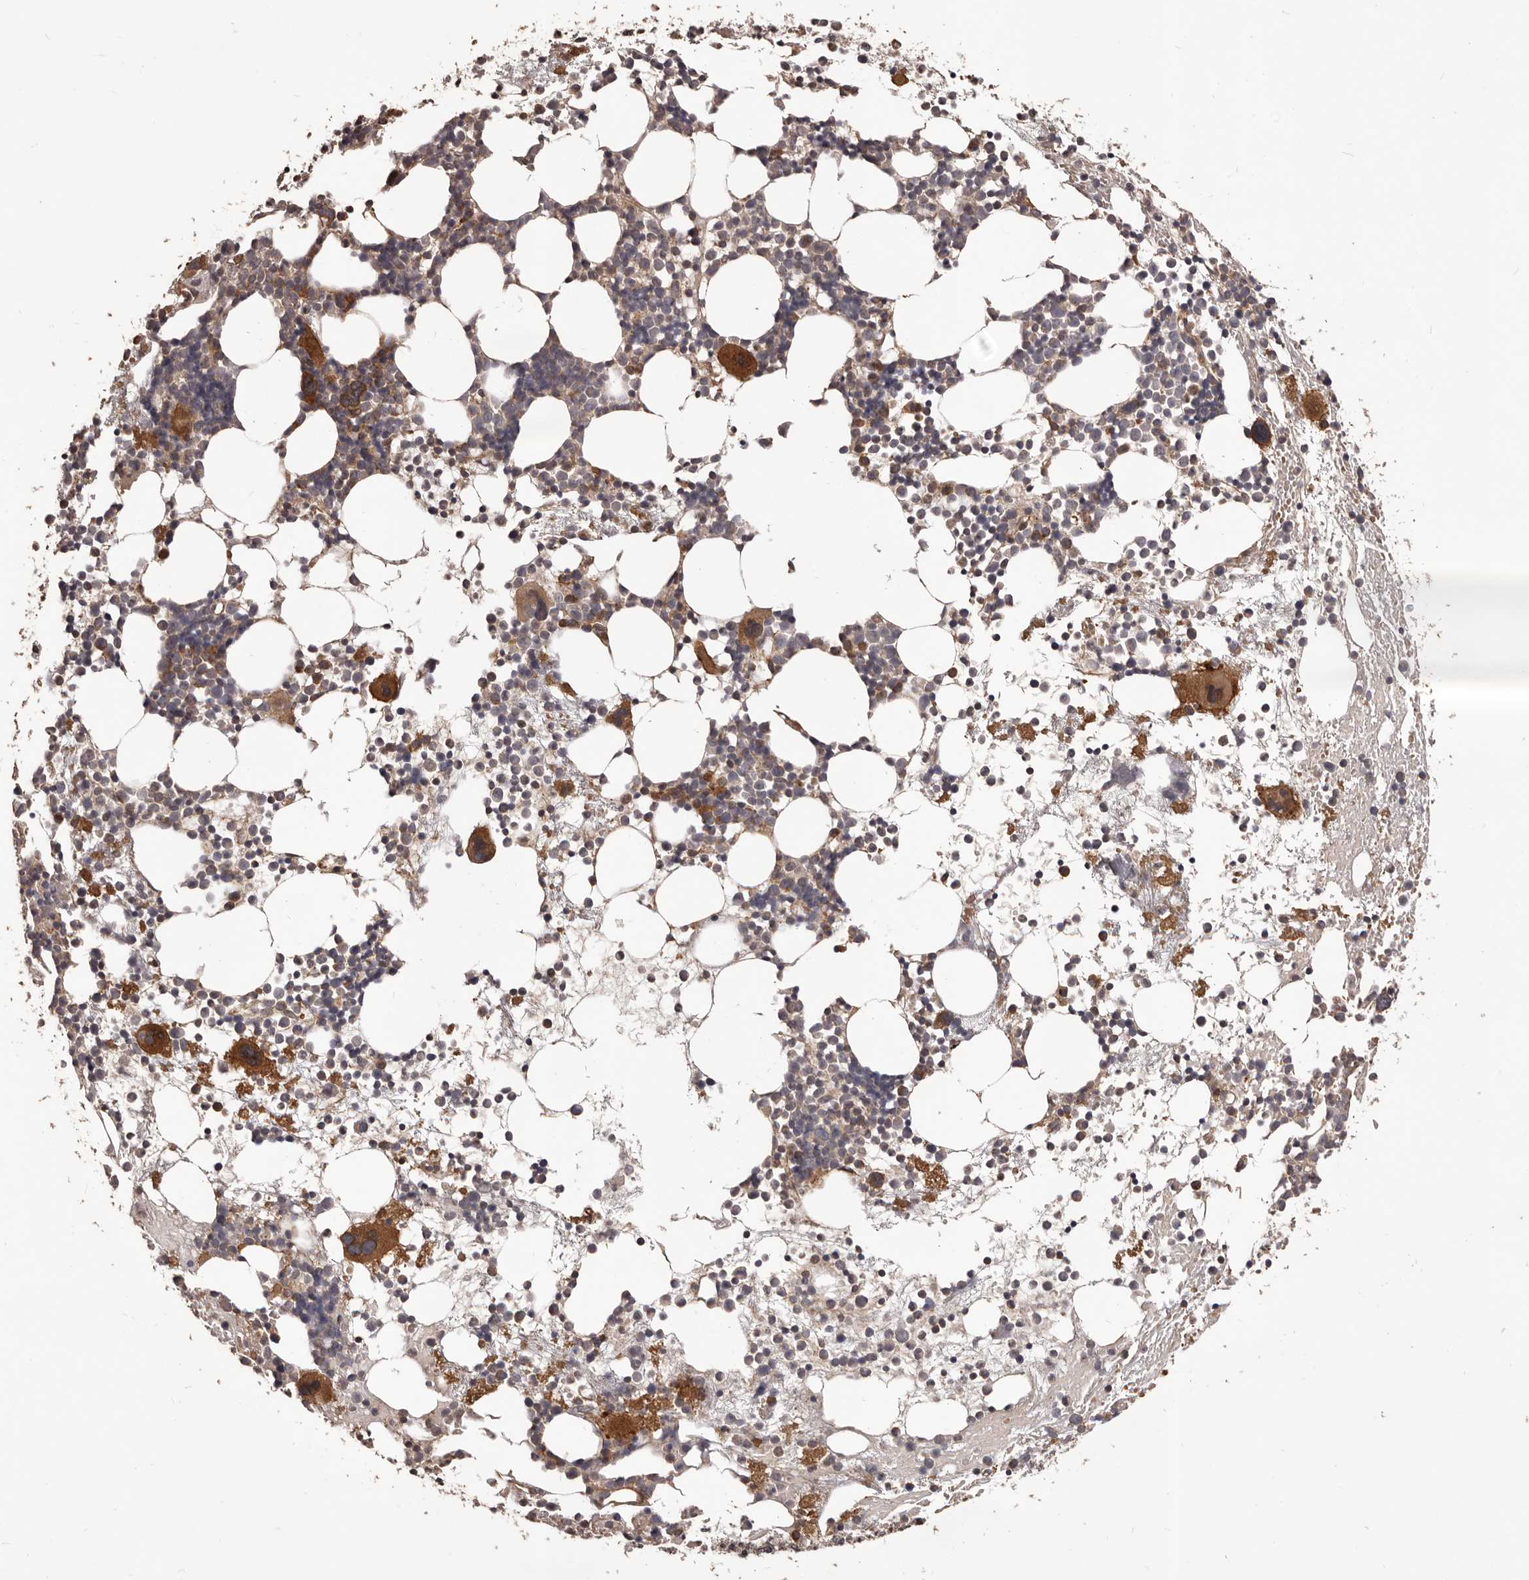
{"staining": {"intensity": "strong", "quantity": "25%-75%", "location": "cytoplasmic/membranous"}, "tissue": "bone marrow", "cell_type": "Hematopoietic cells", "image_type": "normal", "snomed": [{"axis": "morphology", "description": "Normal tissue, NOS"}, {"axis": "topography", "description": "Bone marrow"}], "caption": "IHC of normal human bone marrow demonstrates high levels of strong cytoplasmic/membranous positivity in about 25%-75% of hematopoietic cells. Using DAB (3,3'-diaminobenzidine) (brown) and hematoxylin (blue) stains, captured at high magnification using brightfield microscopy.", "gene": "QRSL1", "patient": {"sex": "female", "age": 57}}